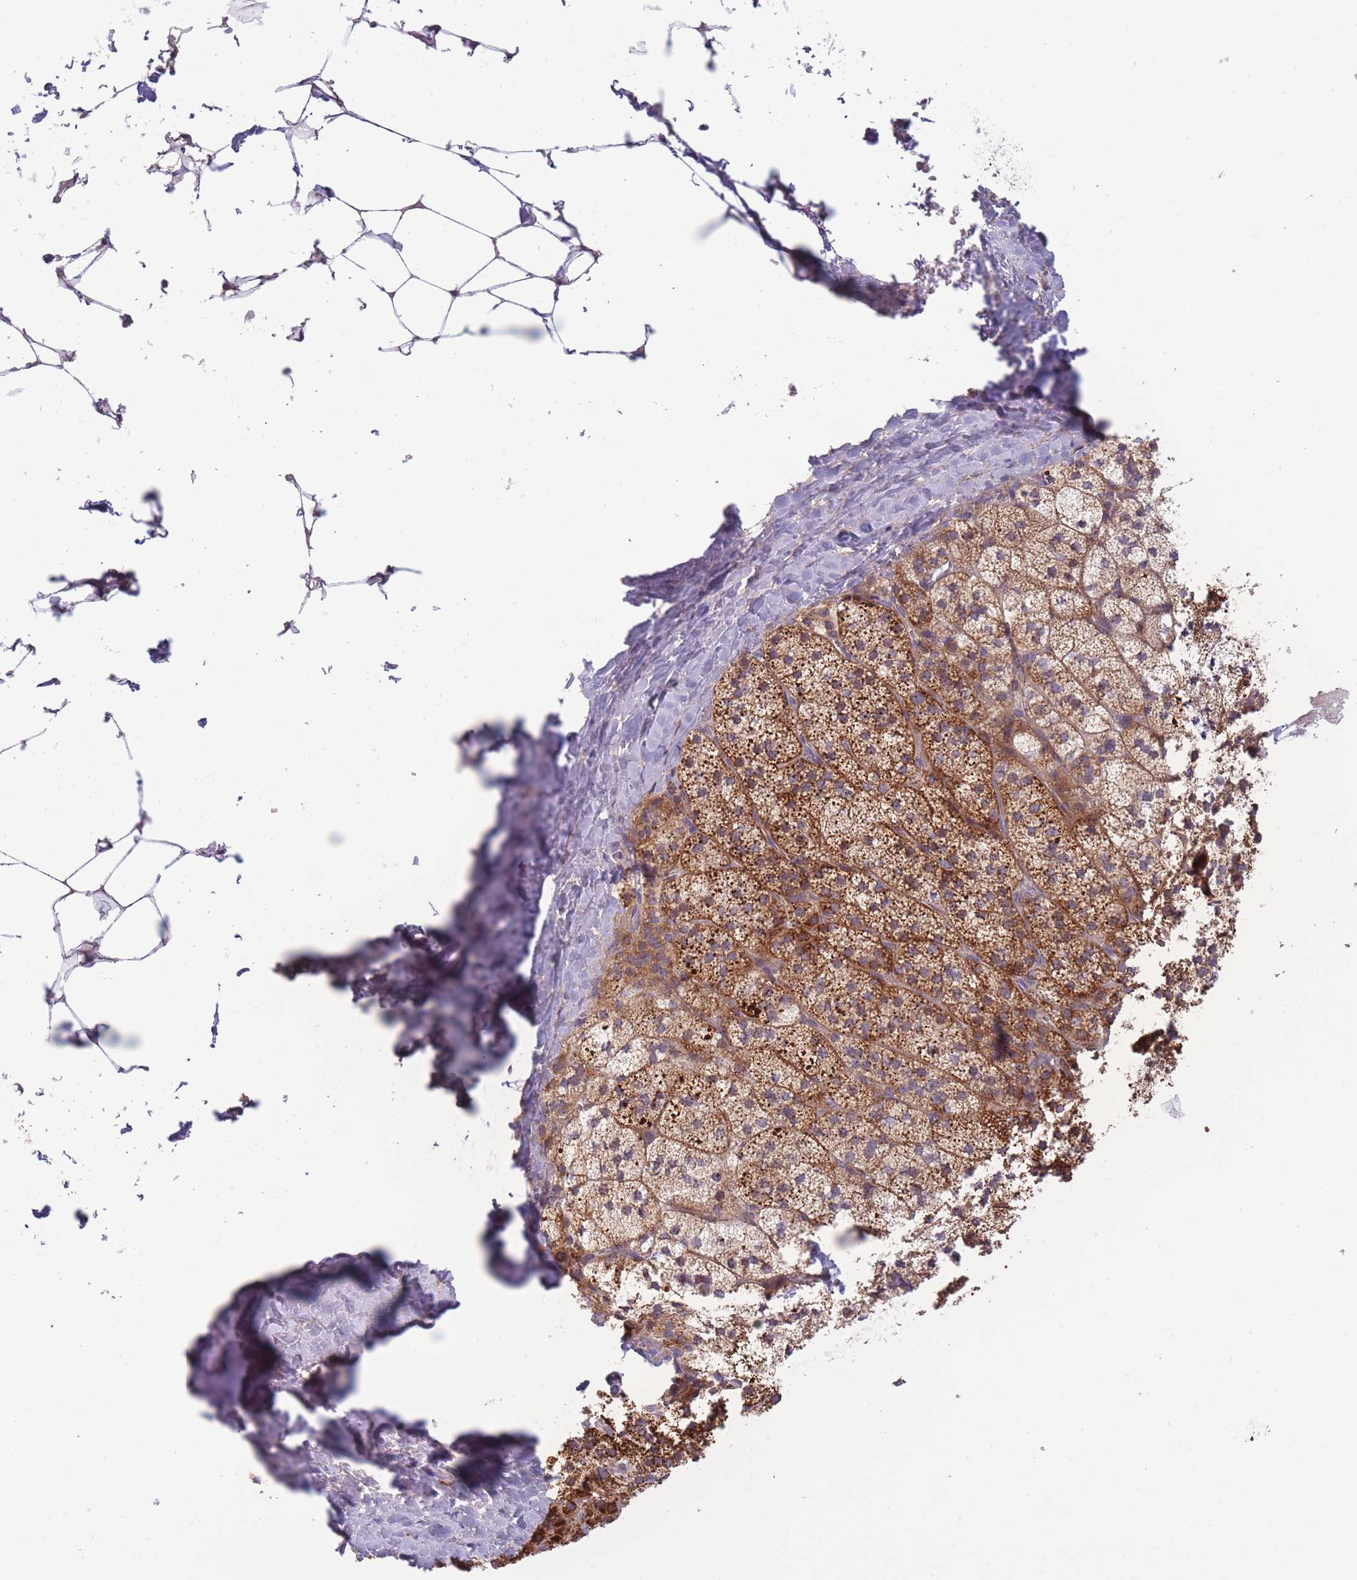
{"staining": {"intensity": "moderate", "quantity": "25%-75%", "location": "cytoplasmic/membranous"}, "tissue": "adrenal gland", "cell_type": "Glandular cells", "image_type": "normal", "snomed": [{"axis": "morphology", "description": "Normal tissue, NOS"}, {"axis": "topography", "description": "Adrenal gland"}], "caption": "This is an image of immunohistochemistry (IHC) staining of unremarkable adrenal gland, which shows moderate expression in the cytoplasmic/membranous of glandular cells.", "gene": "SLC25A42", "patient": {"sex": "female", "age": 58}}